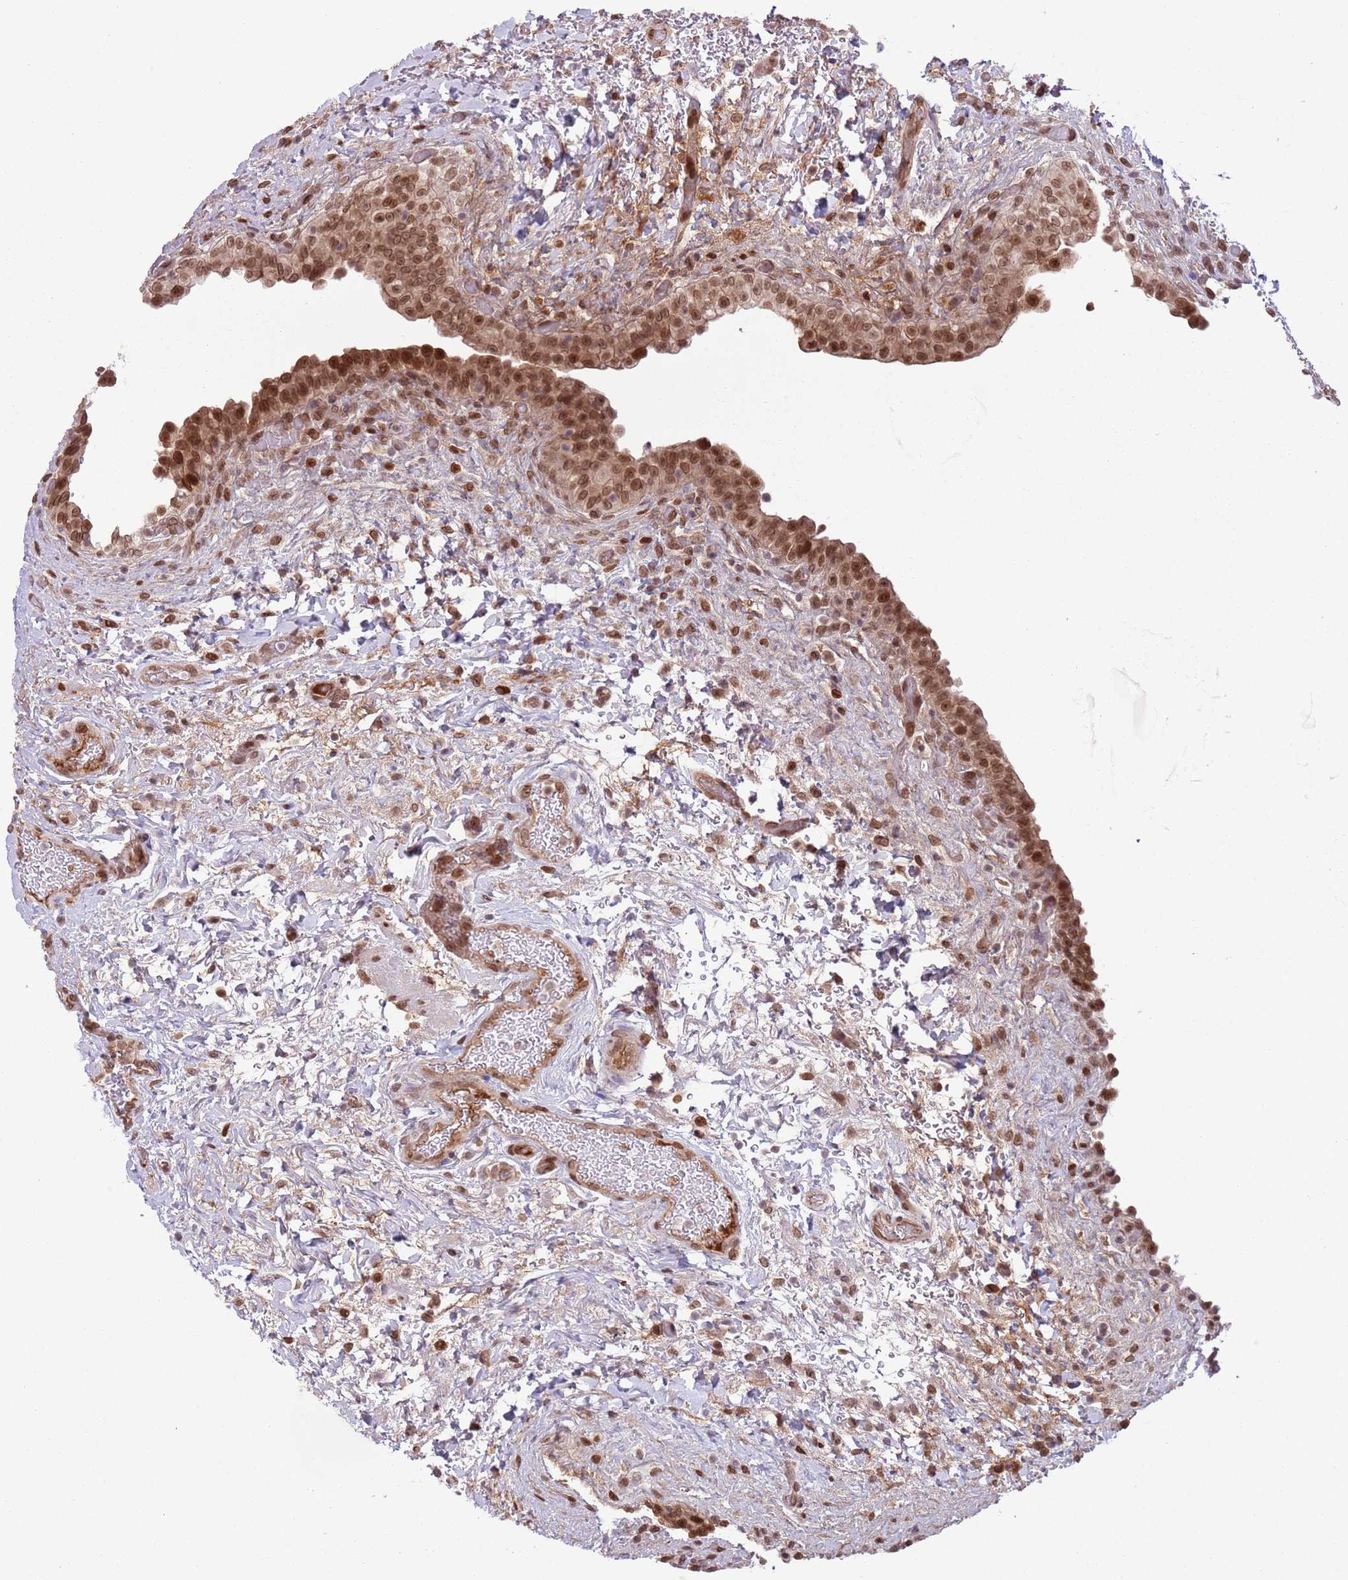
{"staining": {"intensity": "moderate", "quantity": ">75%", "location": "nuclear"}, "tissue": "urinary bladder", "cell_type": "Urothelial cells", "image_type": "normal", "snomed": [{"axis": "morphology", "description": "Normal tissue, NOS"}, {"axis": "topography", "description": "Urinary bladder"}], "caption": "Protein expression by immunohistochemistry (IHC) exhibits moderate nuclear positivity in about >75% of urothelial cells in benign urinary bladder.", "gene": "SIPA1L3", "patient": {"sex": "male", "age": 69}}